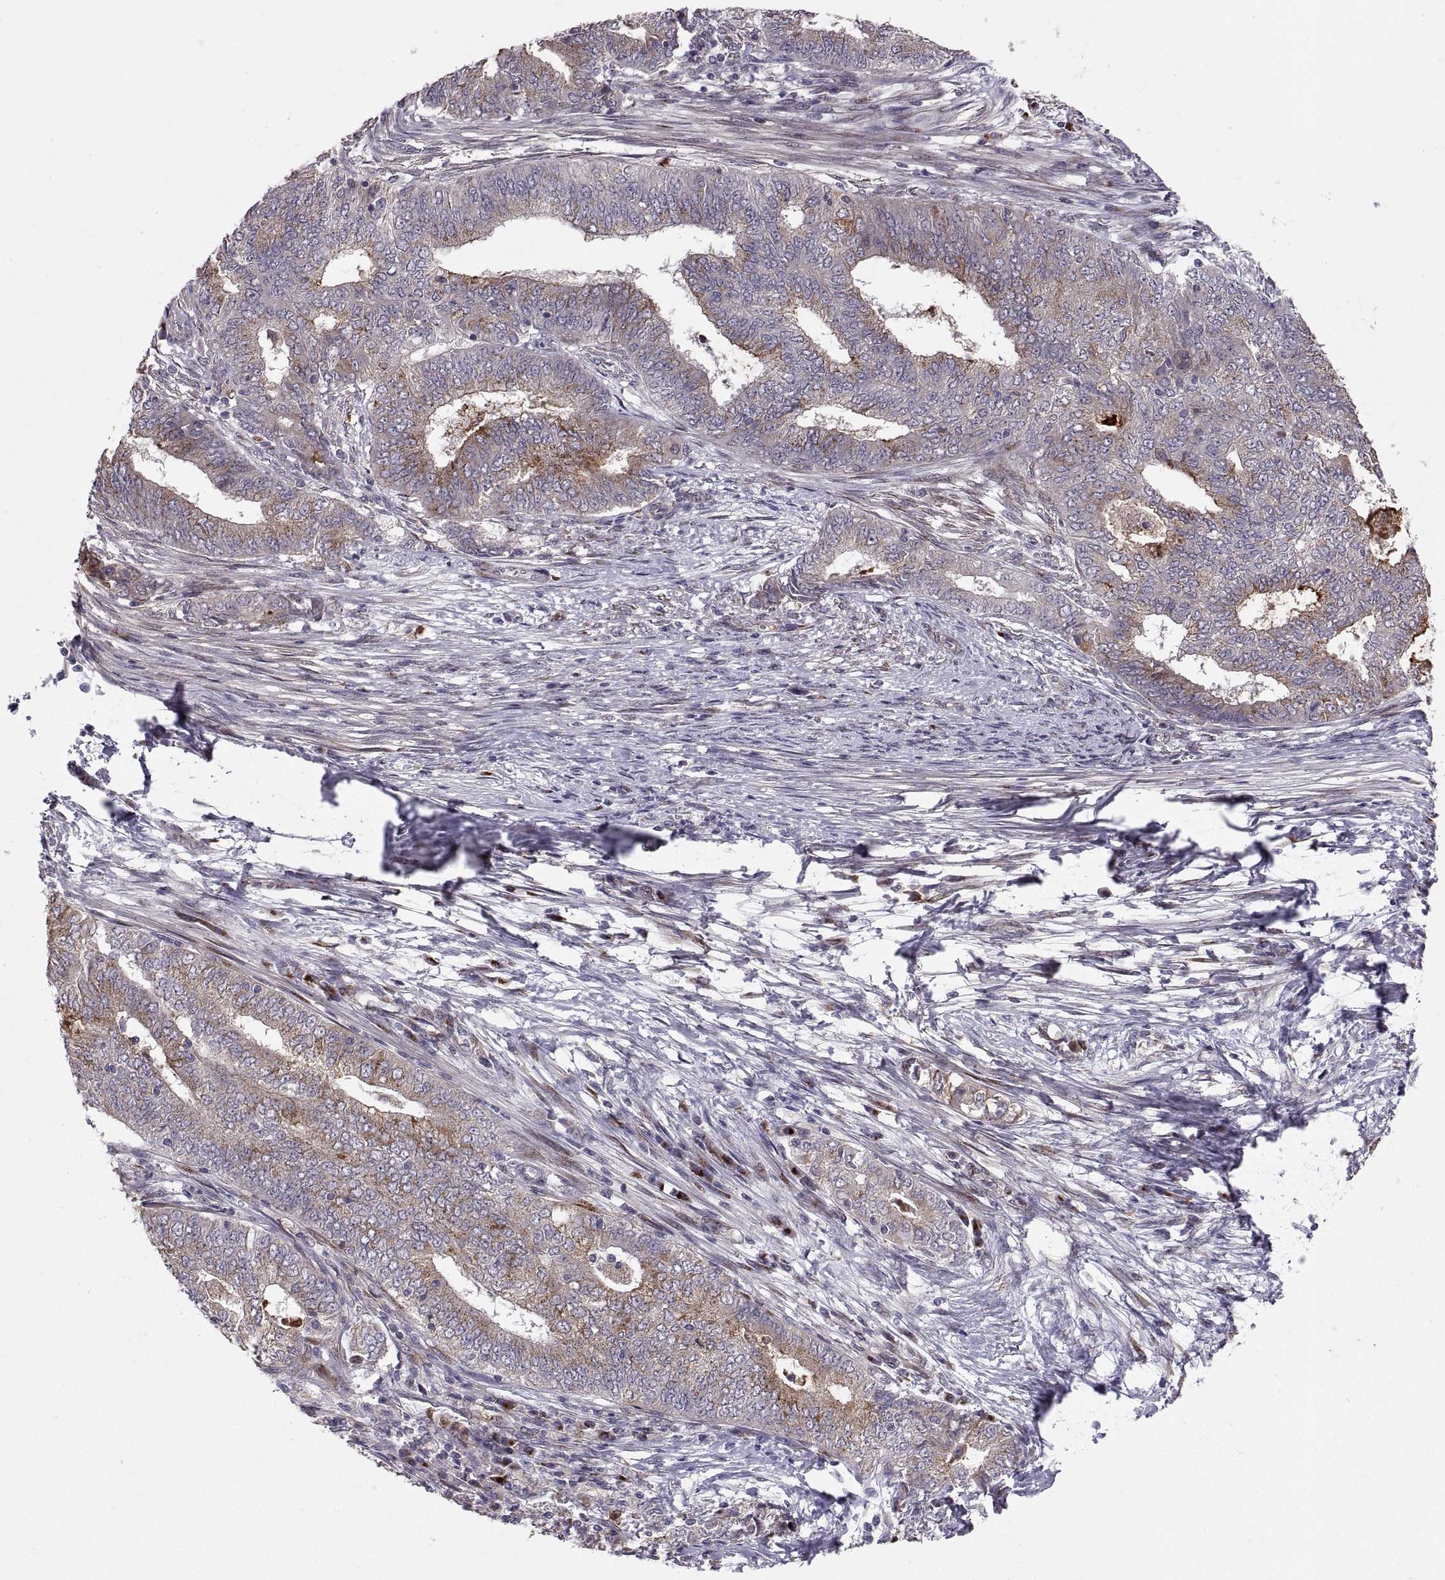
{"staining": {"intensity": "moderate", "quantity": "<25%", "location": "cytoplasmic/membranous"}, "tissue": "endometrial cancer", "cell_type": "Tumor cells", "image_type": "cancer", "snomed": [{"axis": "morphology", "description": "Adenocarcinoma, NOS"}, {"axis": "topography", "description": "Endometrium"}], "caption": "Endometrial cancer (adenocarcinoma) stained for a protein (brown) shows moderate cytoplasmic/membranous positive expression in about <25% of tumor cells.", "gene": "TESC", "patient": {"sex": "female", "age": 62}}